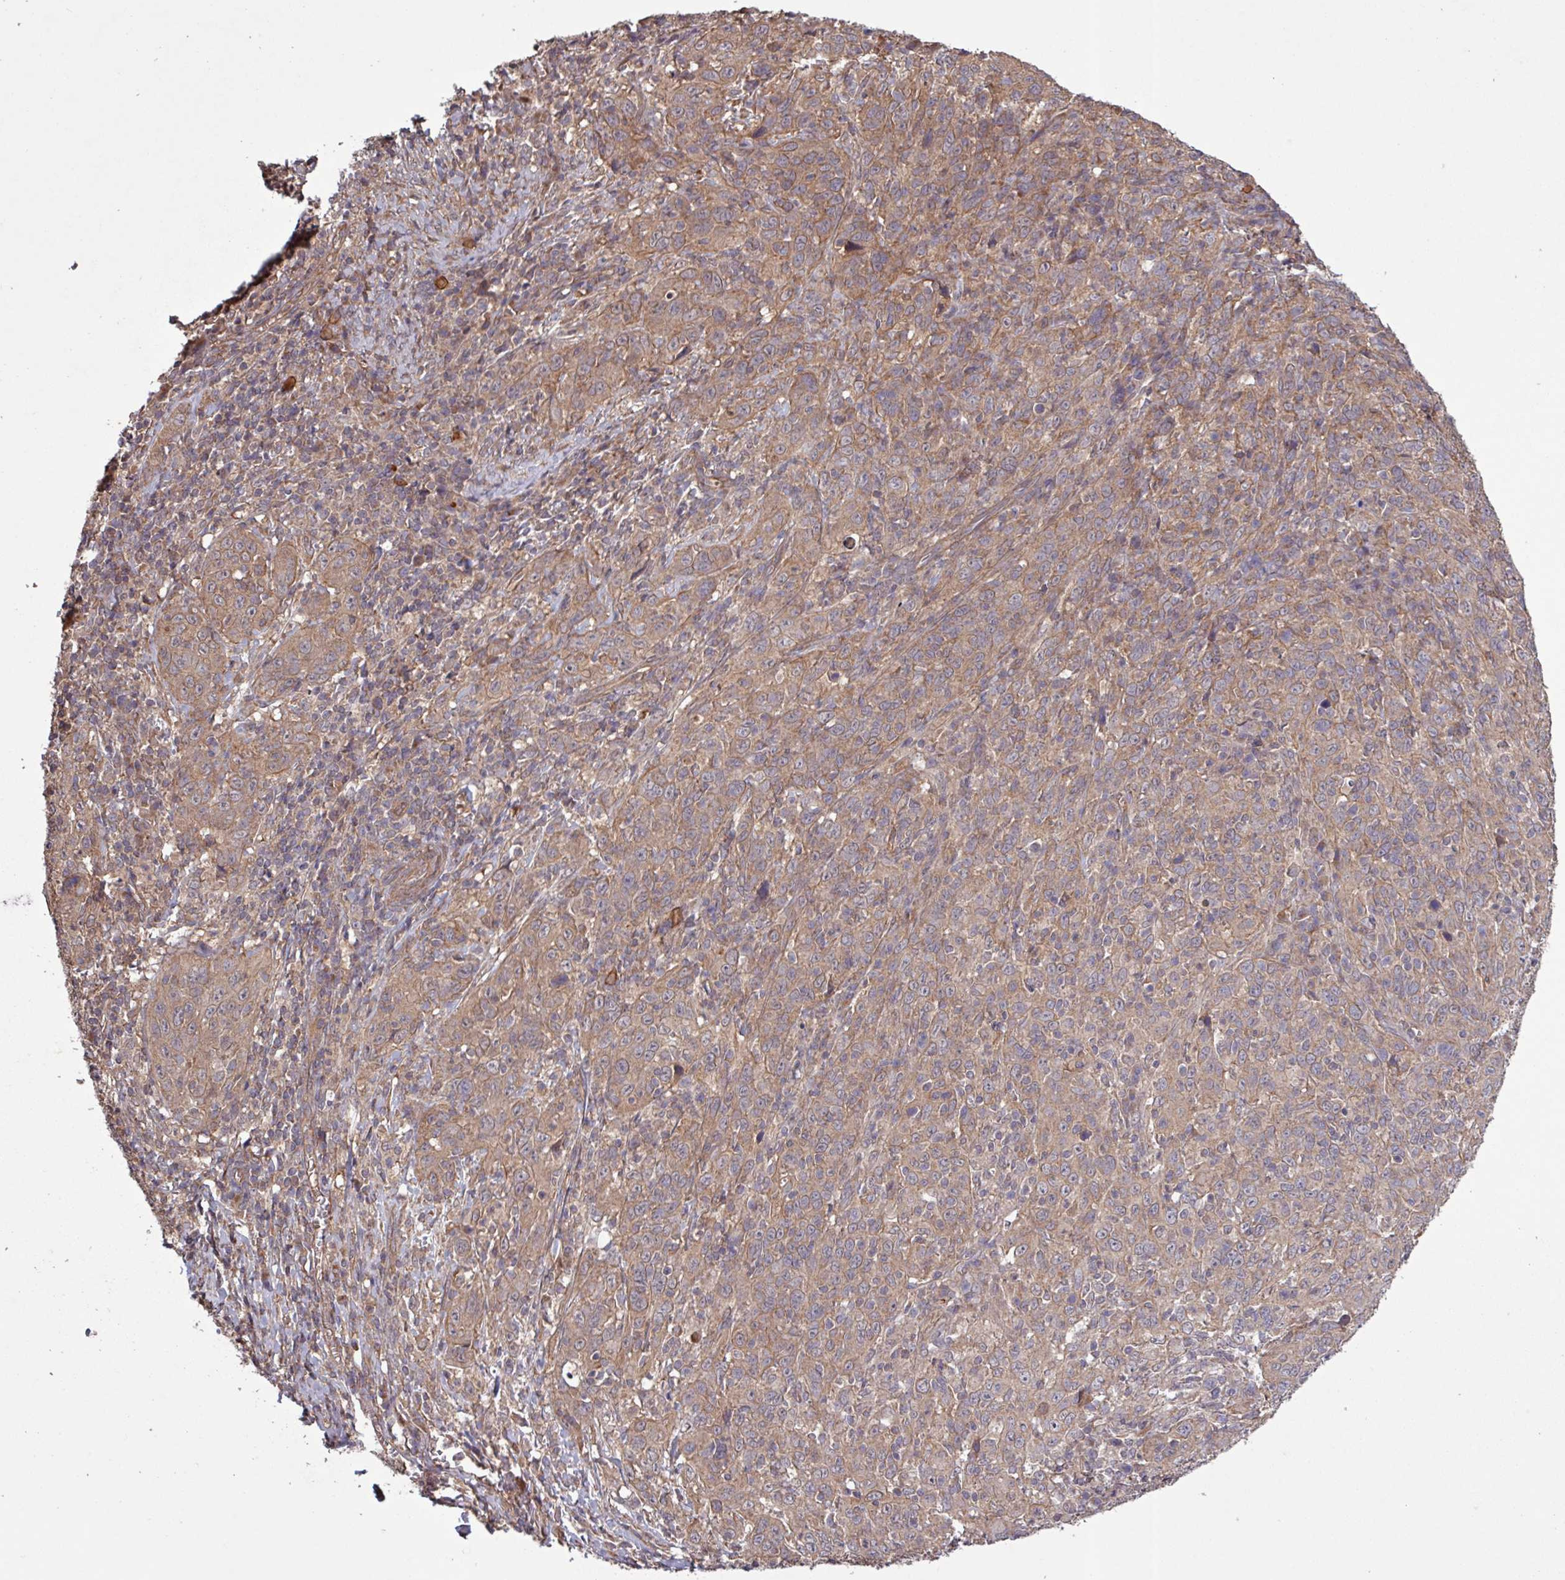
{"staining": {"intensity": "moderate", "quantity": ">75%", "location": "cytoplasmic/membranous"}, "tissue": "cervical cancer", "cell_type": "Tumor cells", "image_type": "cancer", "snomed": [{"axis": "morphology", "description": "Squamous cell carcinoma, NOS"}, {"axis": "topography", "description": "Cervix"}], "caption": "Moderate cytoplasmic/membranous staining is present in about >75% of tumor cells in cervical squamous cell carcinoma. The protein is stained brown, and the nuclei are stained in blue (DAB IHC with brightfield microscopy, high magnification).", "gene": "TRABD2A", "patient": {"sex": "female", "age": 46}}